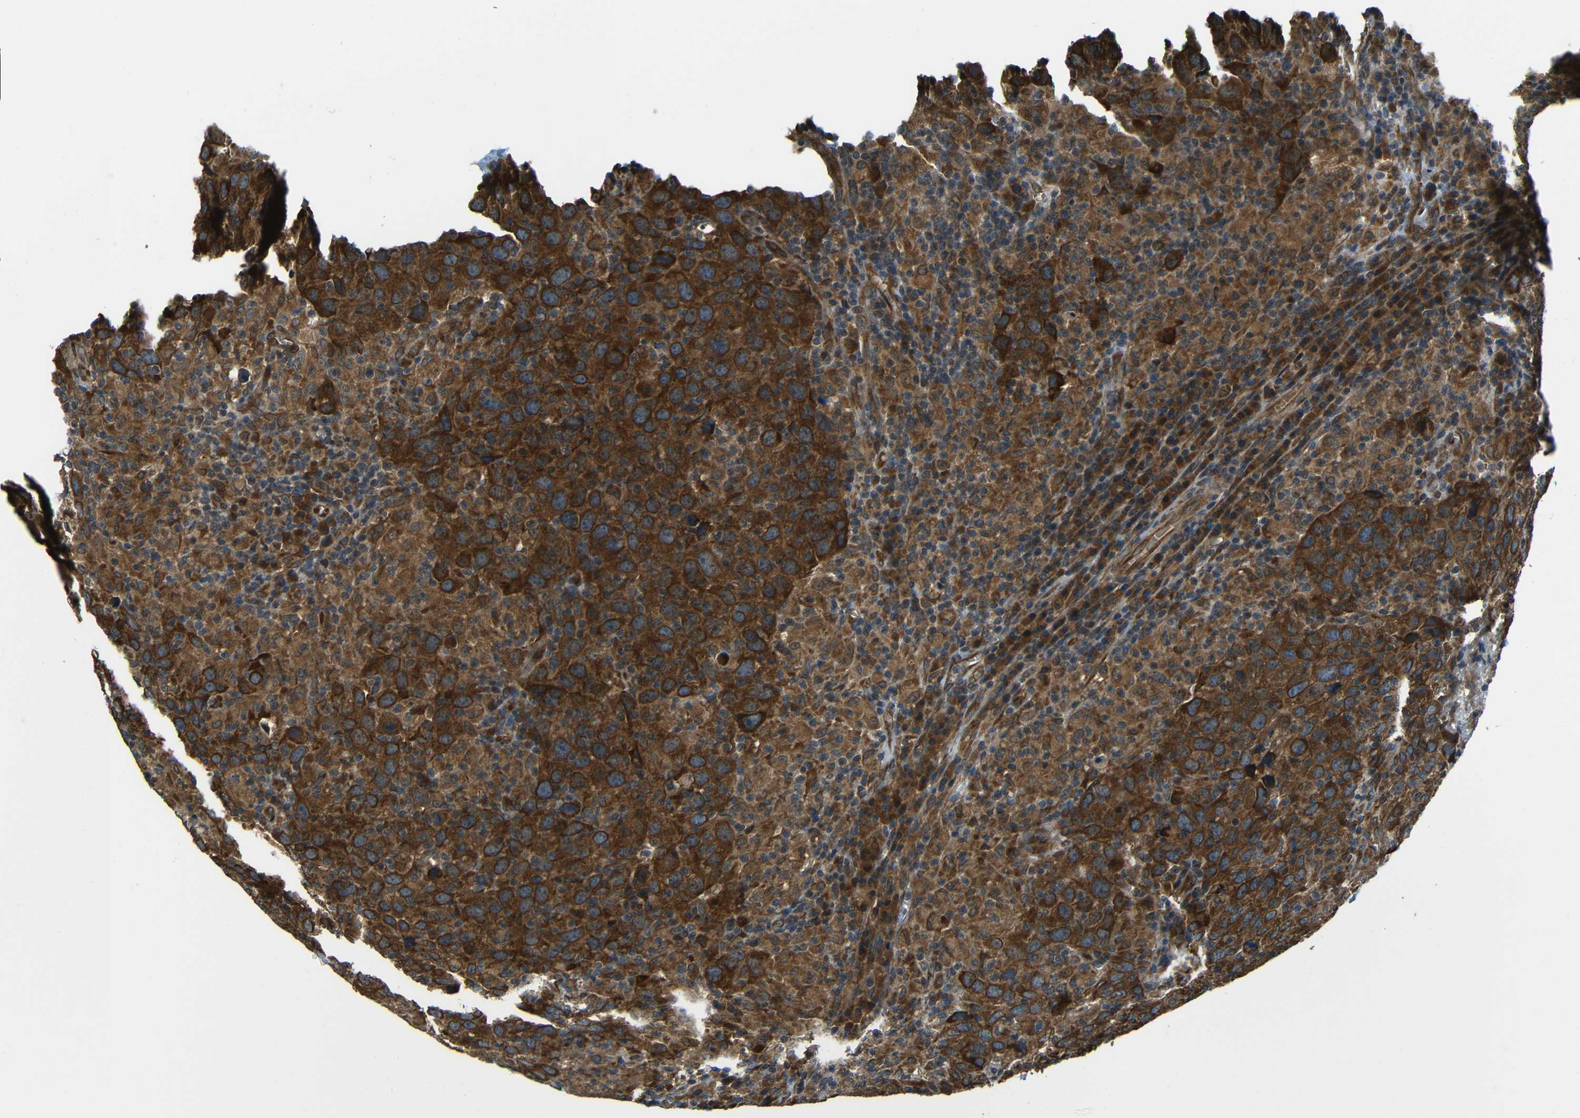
{"staining": {"intensity": "strong", "quantity": ">75%", "location": "cytoplasmic/membranous"}, "tissue": "head and neck cancer", "cell_type": "Tumor cells", "image_type": "cancer", "snomed": [{"axis": "morphology", "description": "Adenocarcinoma, NOS"}, {"axis": "topography", "description": "Salivary gland"}, {"axis": "topography", "description": "Head-Neck"}], "caption": "A high-resolution image shows immunohistochemistry staining of head and neck adenocarcinoma, which demonstrates strong cytoplasmic/membranous expression in approximately >75% of tumor cells.", "gene": "VAPB", "patient": {"sex": "female", "age": 65}}